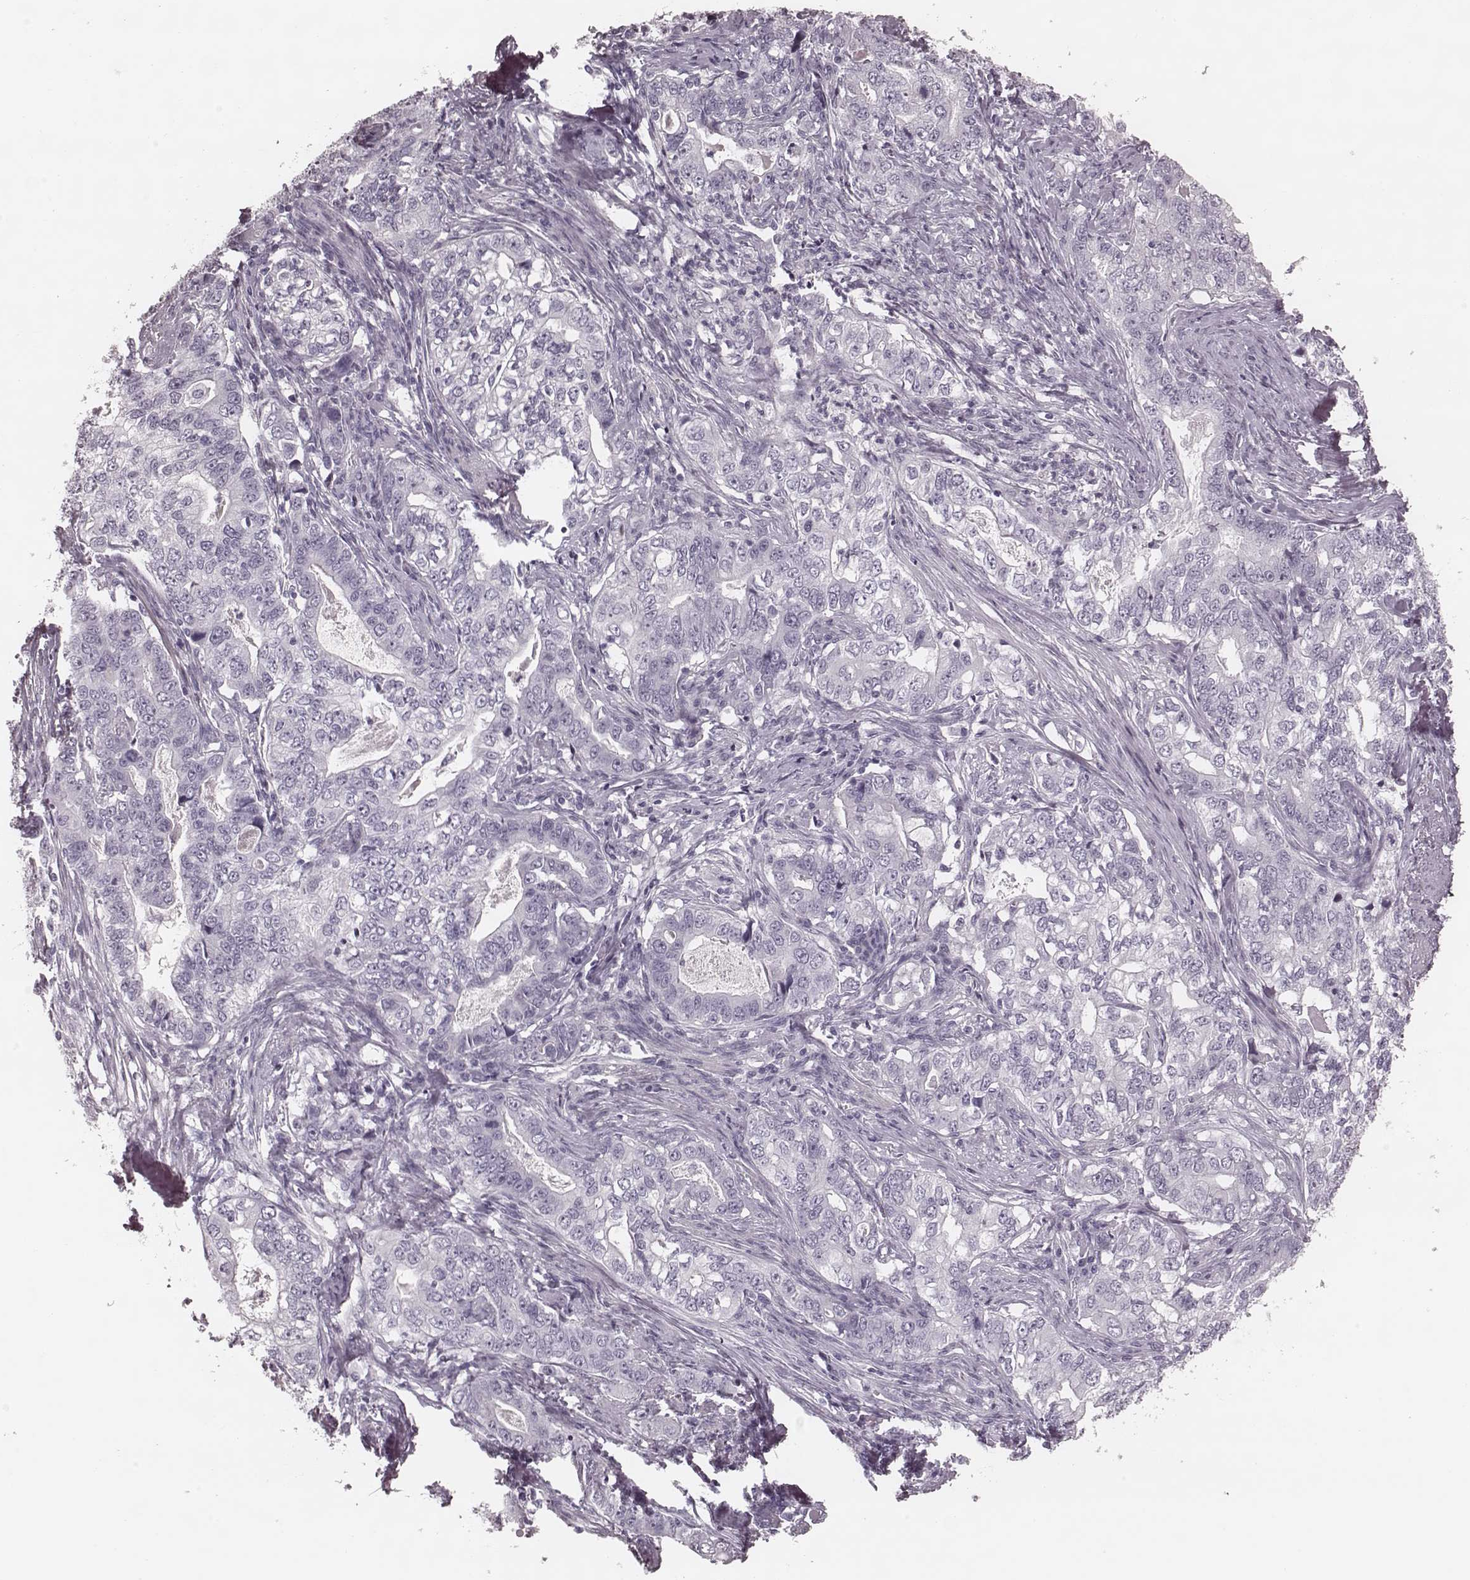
{"staining": {"intensity": "negative", "quantity": "none", "location": "none"}, "tissue": "stomach cancer", "cell_type": "Tumor cells", "image_type": "cancer", "snomed": [{"axis": "morphology", "description": "Adenocarcinoma, NOS"}, {"axis": "topography", "description": "Stomach, lower"}], "caption": "An image of human stomach adenocarcinoma is negative for staining in tumor cells.", "gene": "KRT74", "patient": {"sex": "female", "age": 72}}